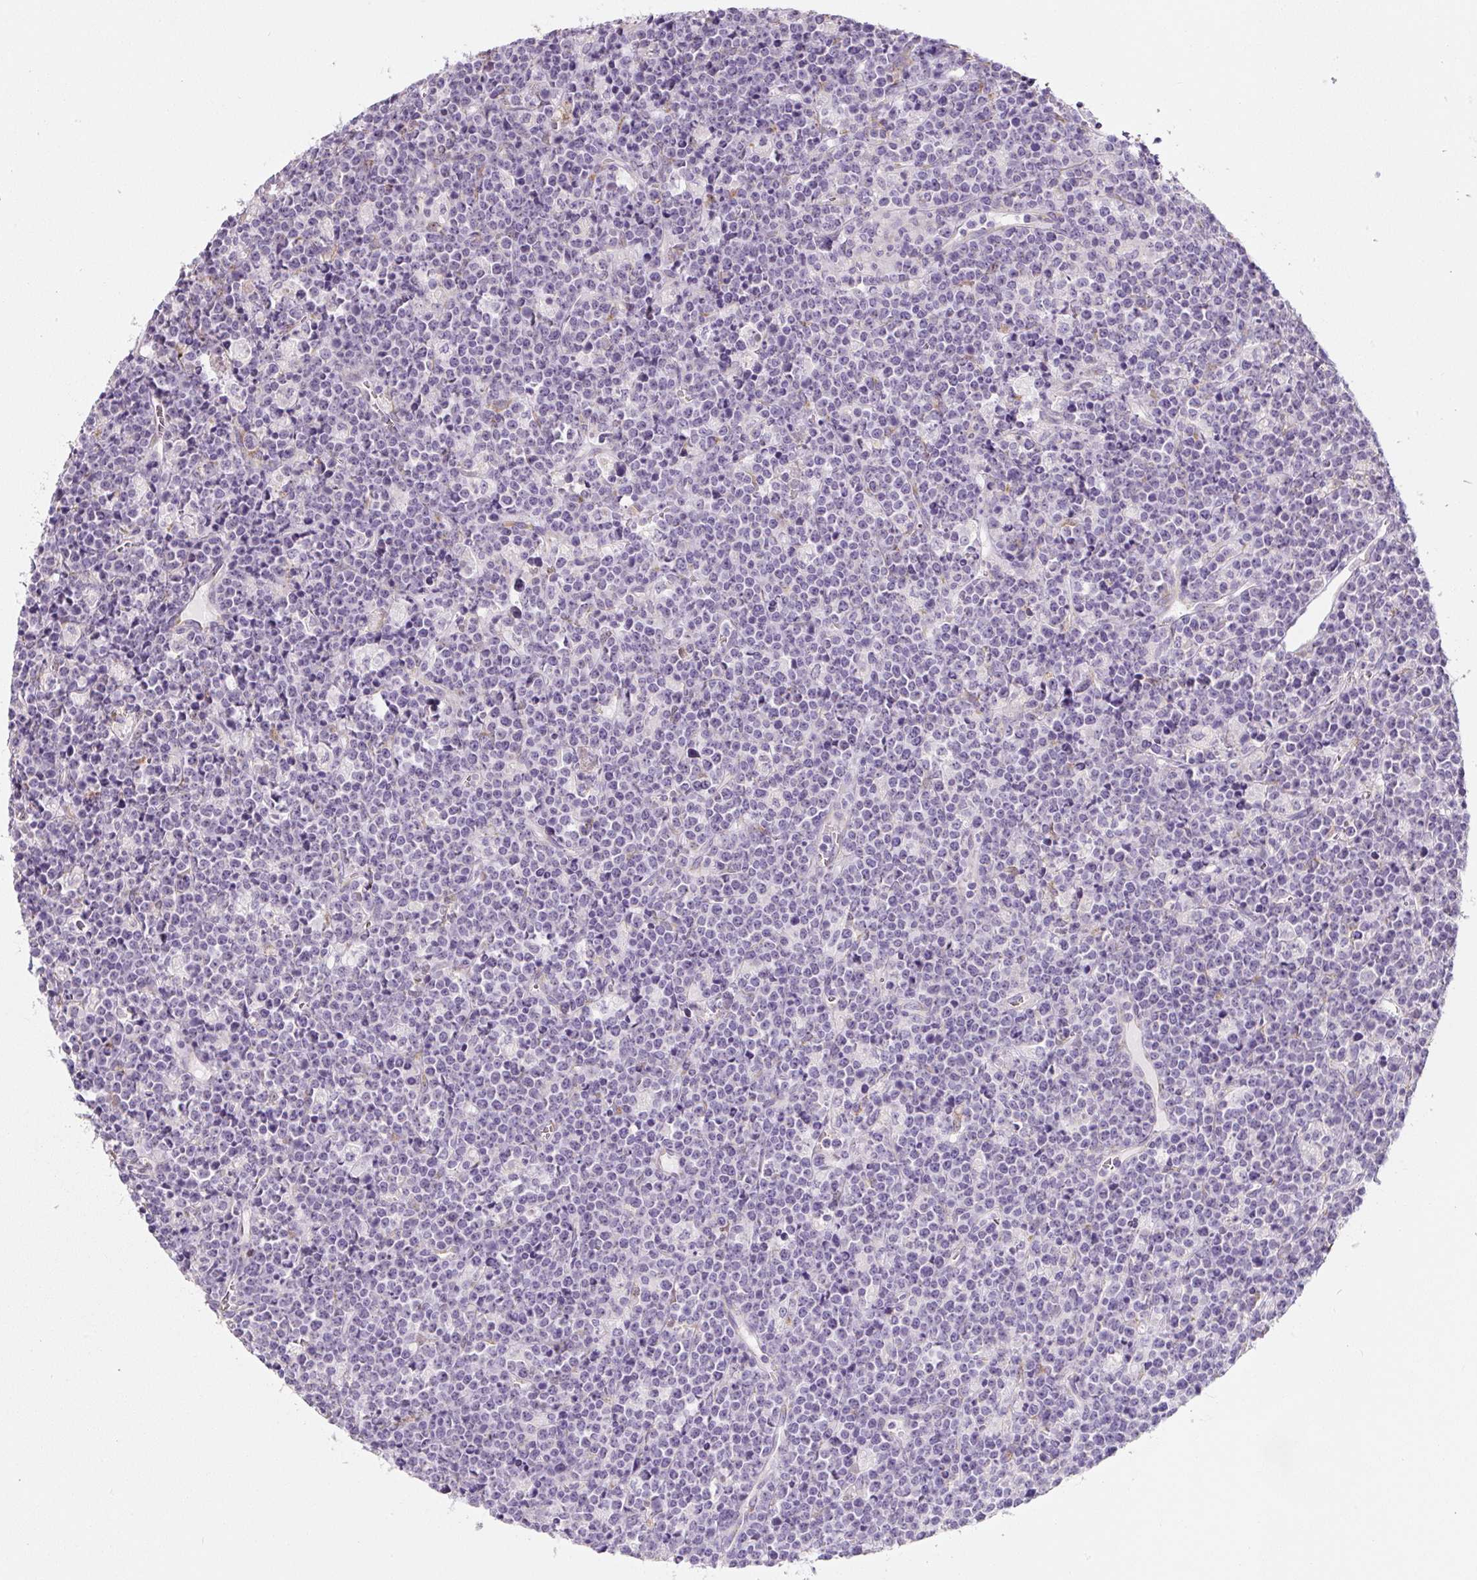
{"staining": {"intensity": "negative", "quantity": "none", "location": "none"}, "tissue": "lymphoma", "cell_type": "Tumor cells", "image_type": "cancer", "snomed": [{"axis": "morphology", "description": "Malignant lymphoma, non-Hodgkin's type, High grade"}, {"axis": "topography", "description": "Ovary"}], "caption": "IHC photomicrograph of neoplastic tissue: human malignant lymphoma, non-Hodgkin's type (high-grade) stained with DAB (3,3'-diaminobenzidine) demonstrates no significant protein positivity in tumor cells.", "gene": "PWWP3B", "patient": {"sex": "female", "age": 56}}